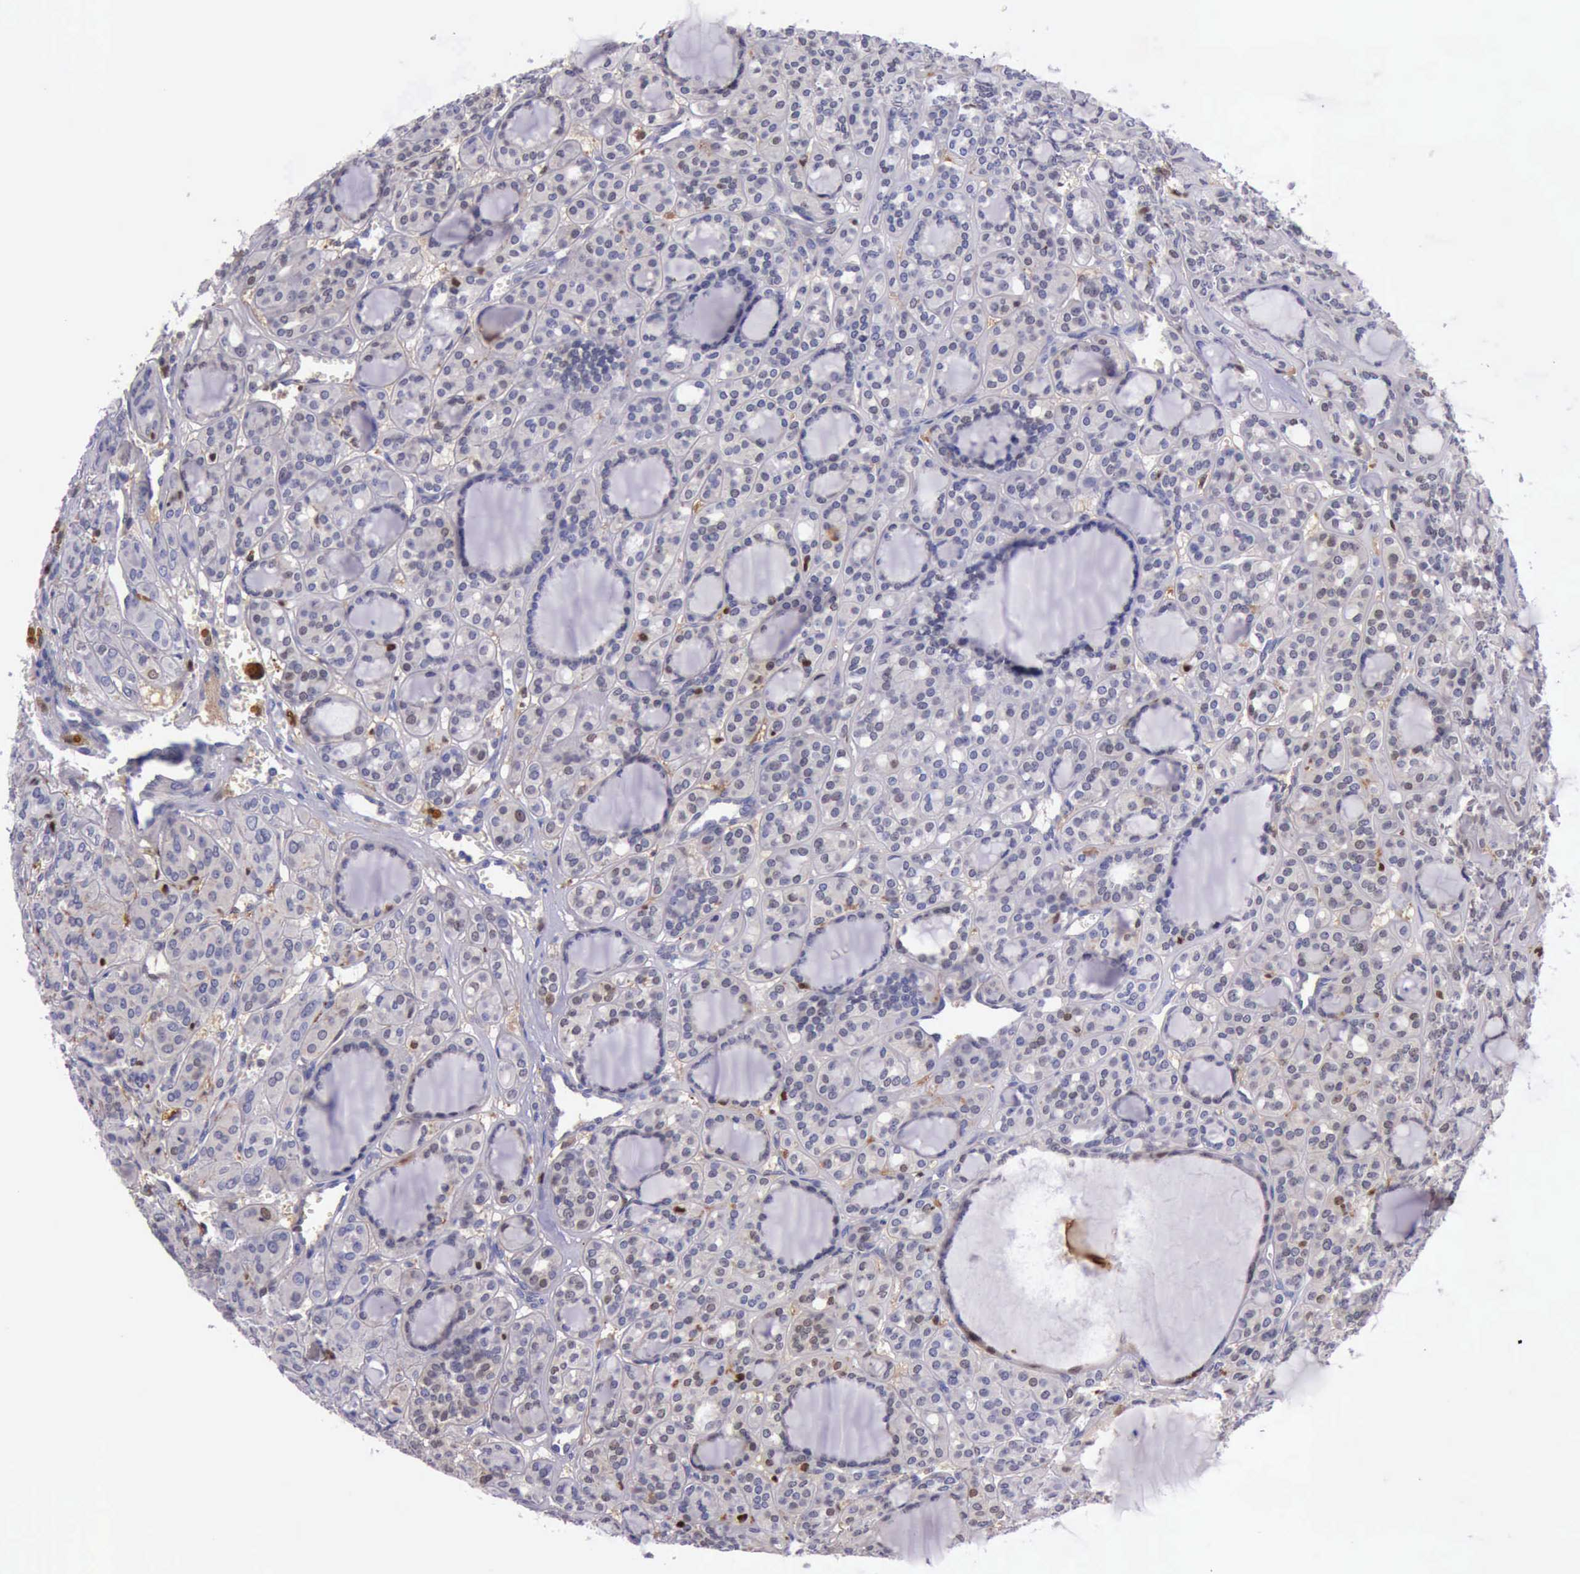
{"staining": {"intensity": "moderate", "quantity": "<25%", "location": "cytoplasmic/membranous,nuclear"}, "tissue": "thyroid cancer", "cell_type": "Tumor cells", "image_type": "cancer", "snomed": [{"axis": "morphology", "description": "Follicular adenoma carcinoma, NOS"}, {"axis": "topography", "description": "Thyroid gland"}], "caption": "Brown immunohistochemical staining in human follicular adenoma carcinoma (thyroid) exhibits moderate cytoplasmic/membranous and nuclear positivity in approximately <25% of tumor cells.", "gene": "TYMP", "patient": {"sex": "female", "age": 71}}